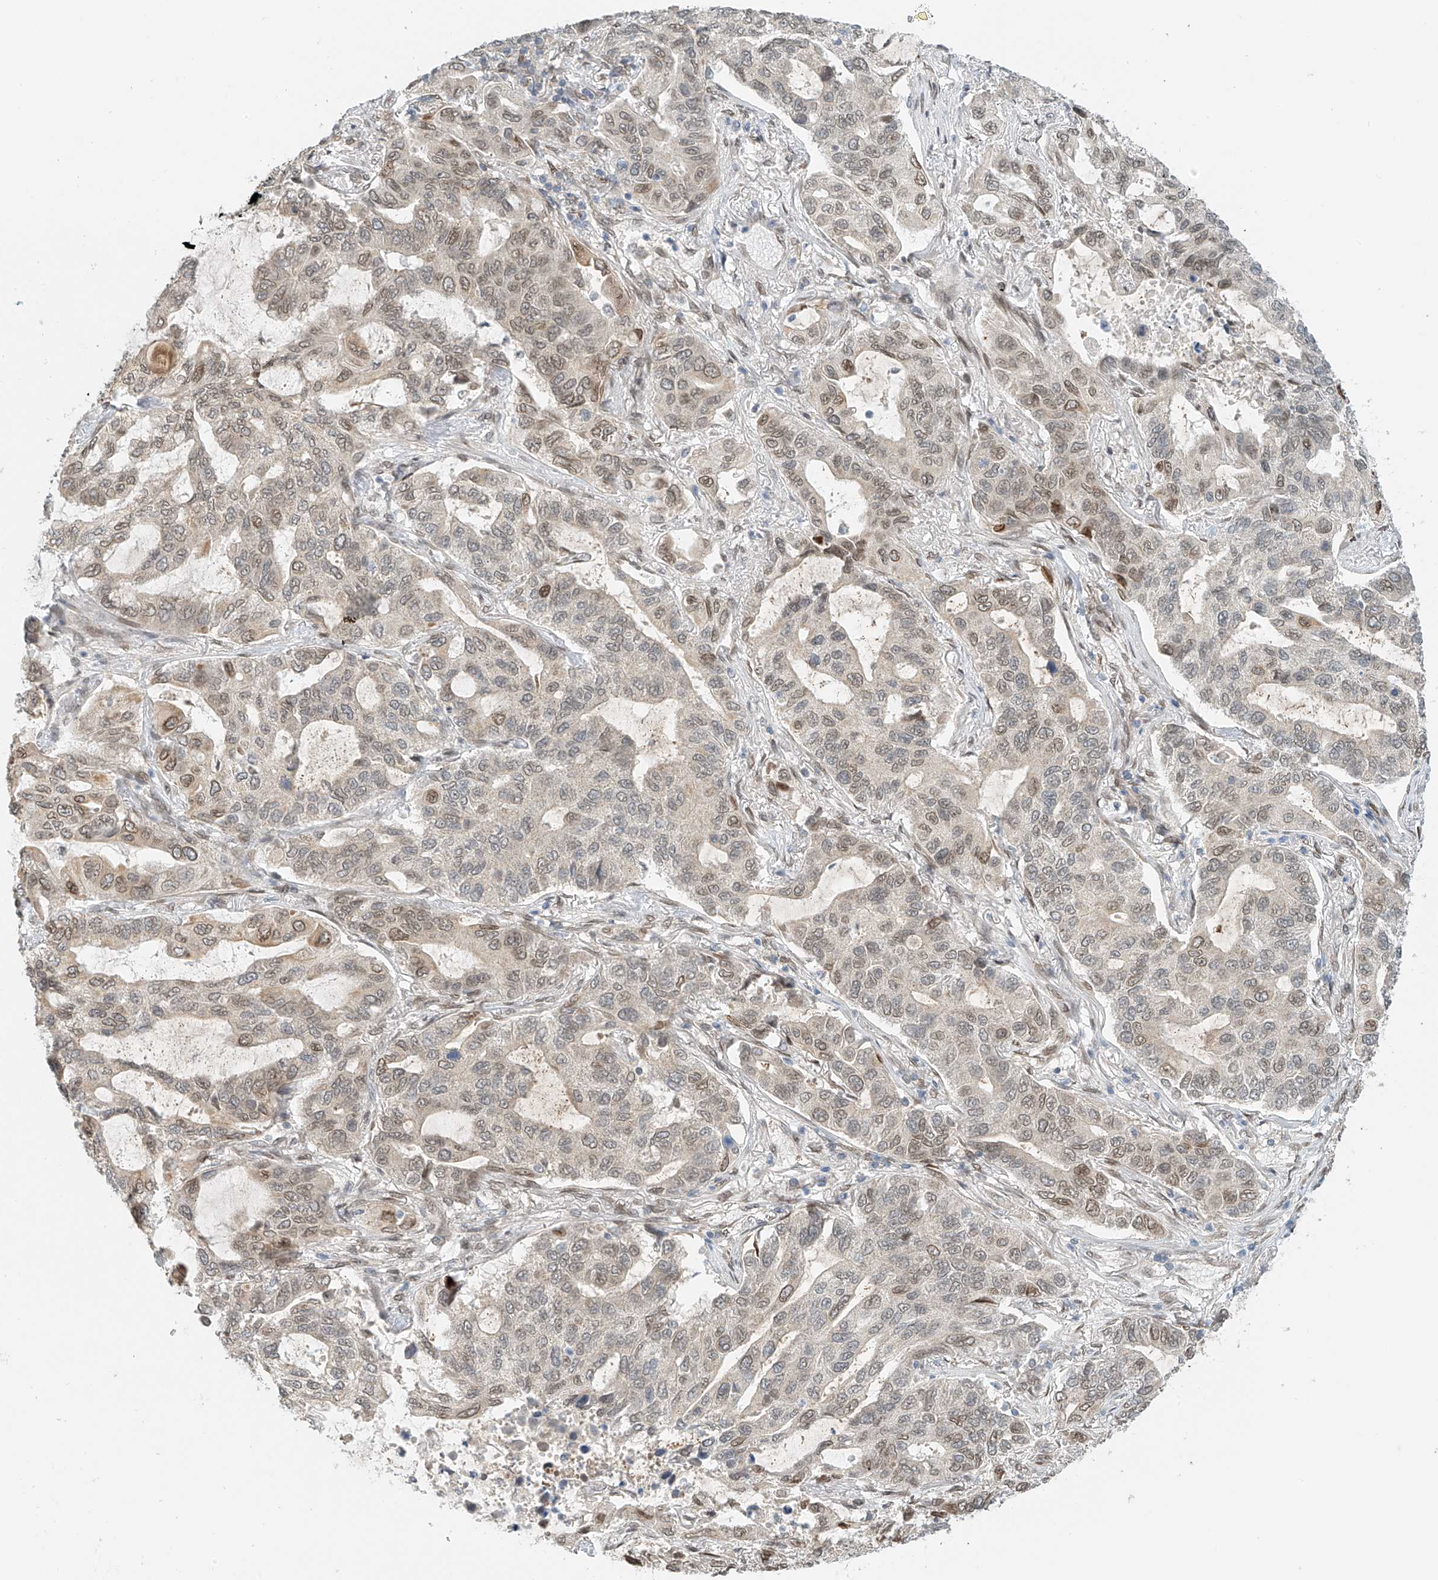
{"staining": {"intensity": "weak", "quantity": "25%-75%", "location": "cytoplasmic/membranous,nuclear"}, "tissue": "lung cancer", "cell_type": "Tumor cells", "image_type": "cancer", "snomed": [{"axis": "morphology", "description": "Adenocarcinoma, NOS"}, {"axis": "topography", "description": "Lung"}], "caption": "DAB (3,3'-diaminobenzidine) immunohistochemical staining of lung cancer exhibits weak cytoplasmic/membranous and nuclear protein expression in approximately 25%-75% of tumor cells.", "gene": "STARD9", "patient": {"sex": "male", "age": 64}}